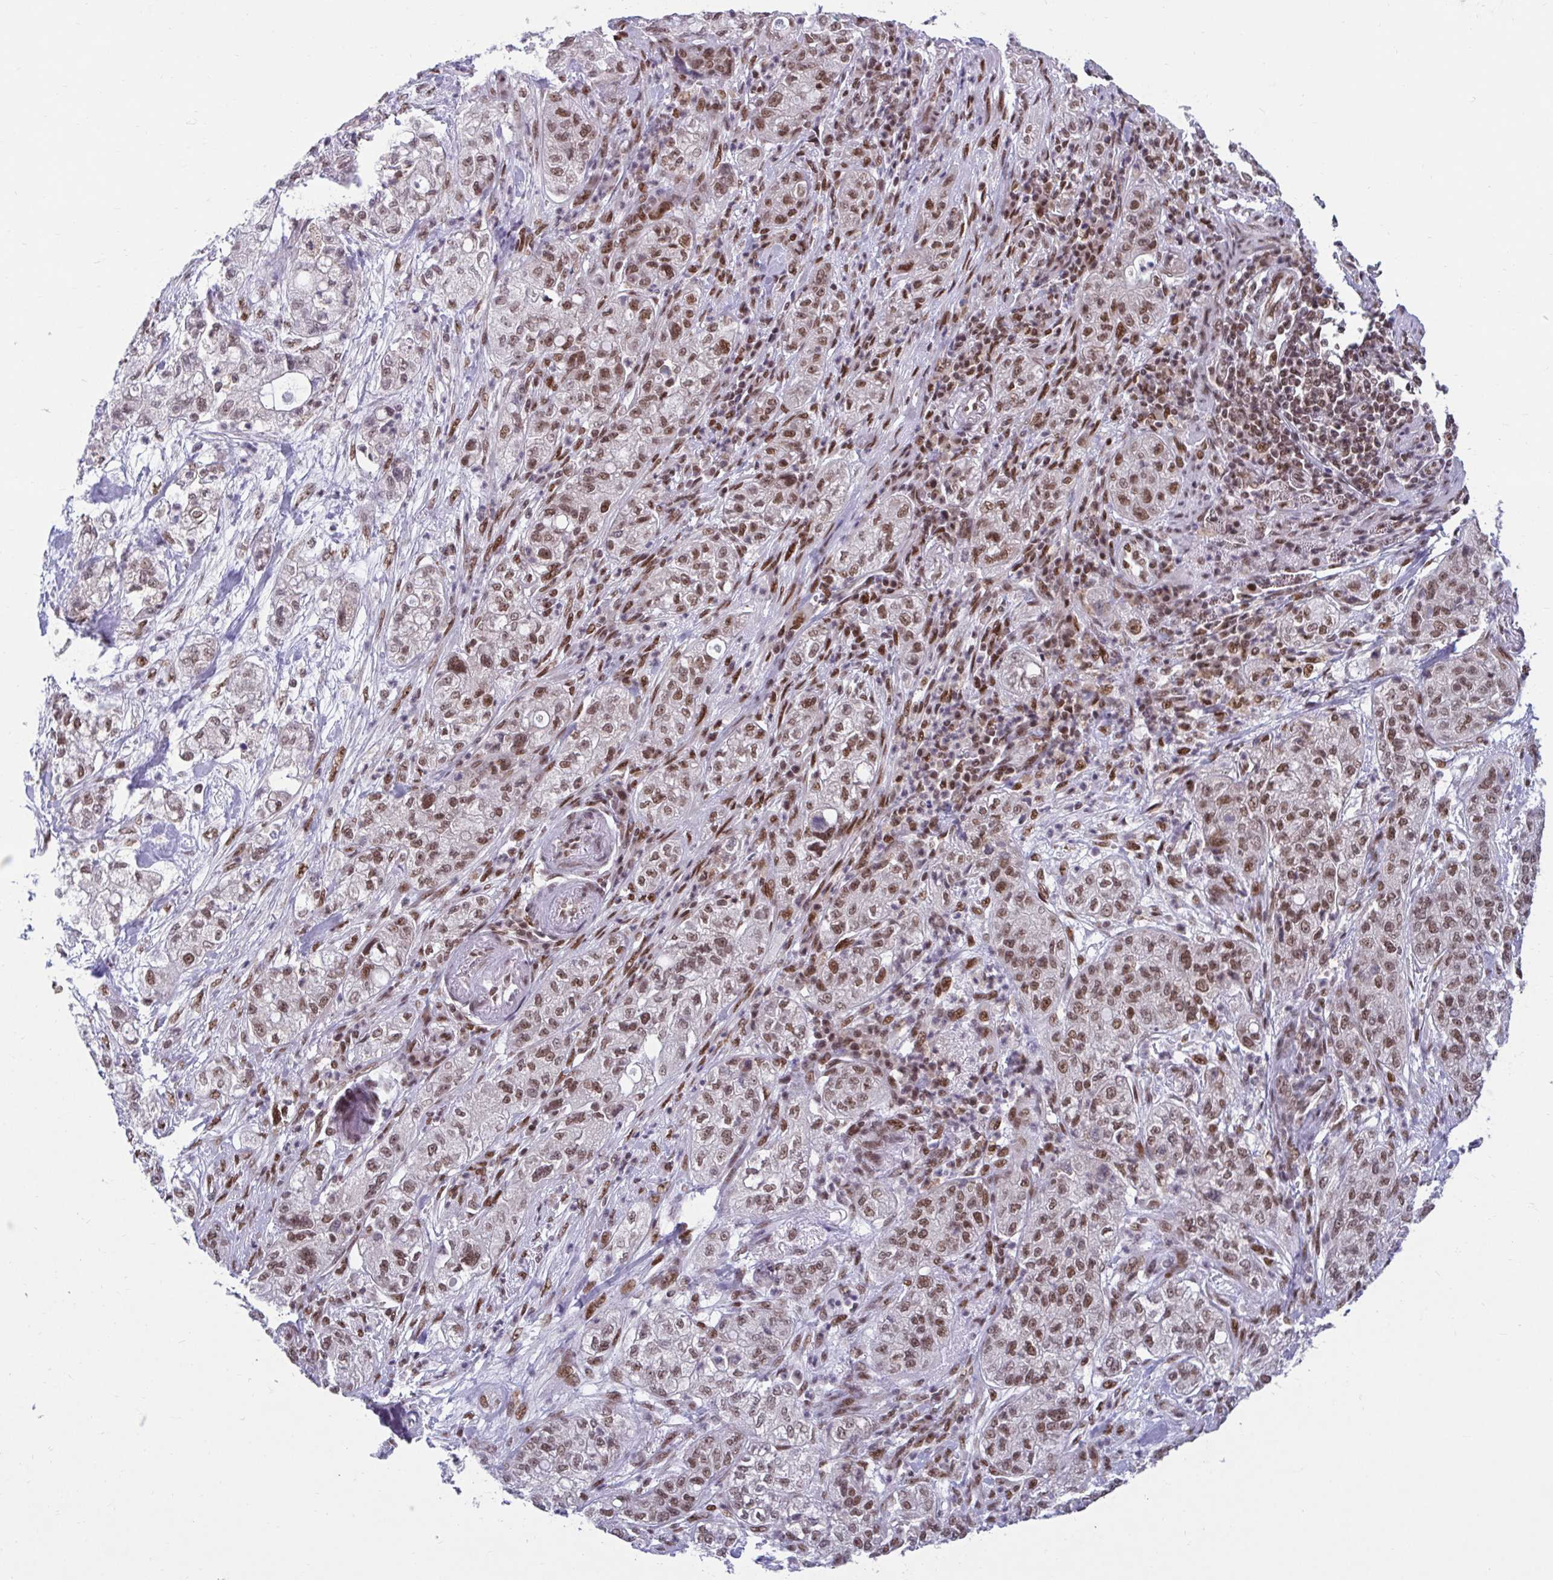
{"staining": {"intensity": "weak", "quantity": ">75%", "location": "nuclear"}, "tissue": "pancreatic cancer", "cell_type": "Tumor cells", "image_type": "cancer", "snomed": [{"axis": "morphology", "description": "Adenocarcinoma, NOS"}, {"axis": "topography", "description": "Pancreas"}], "caption": "An IHC image of tumor tissue is shown. Protein staining in brown shows weak nuclear positivity in pancreatic cancer within tumor cells.", "gene": "PHF10", "patient": {"sex": "female", "age": 78}}